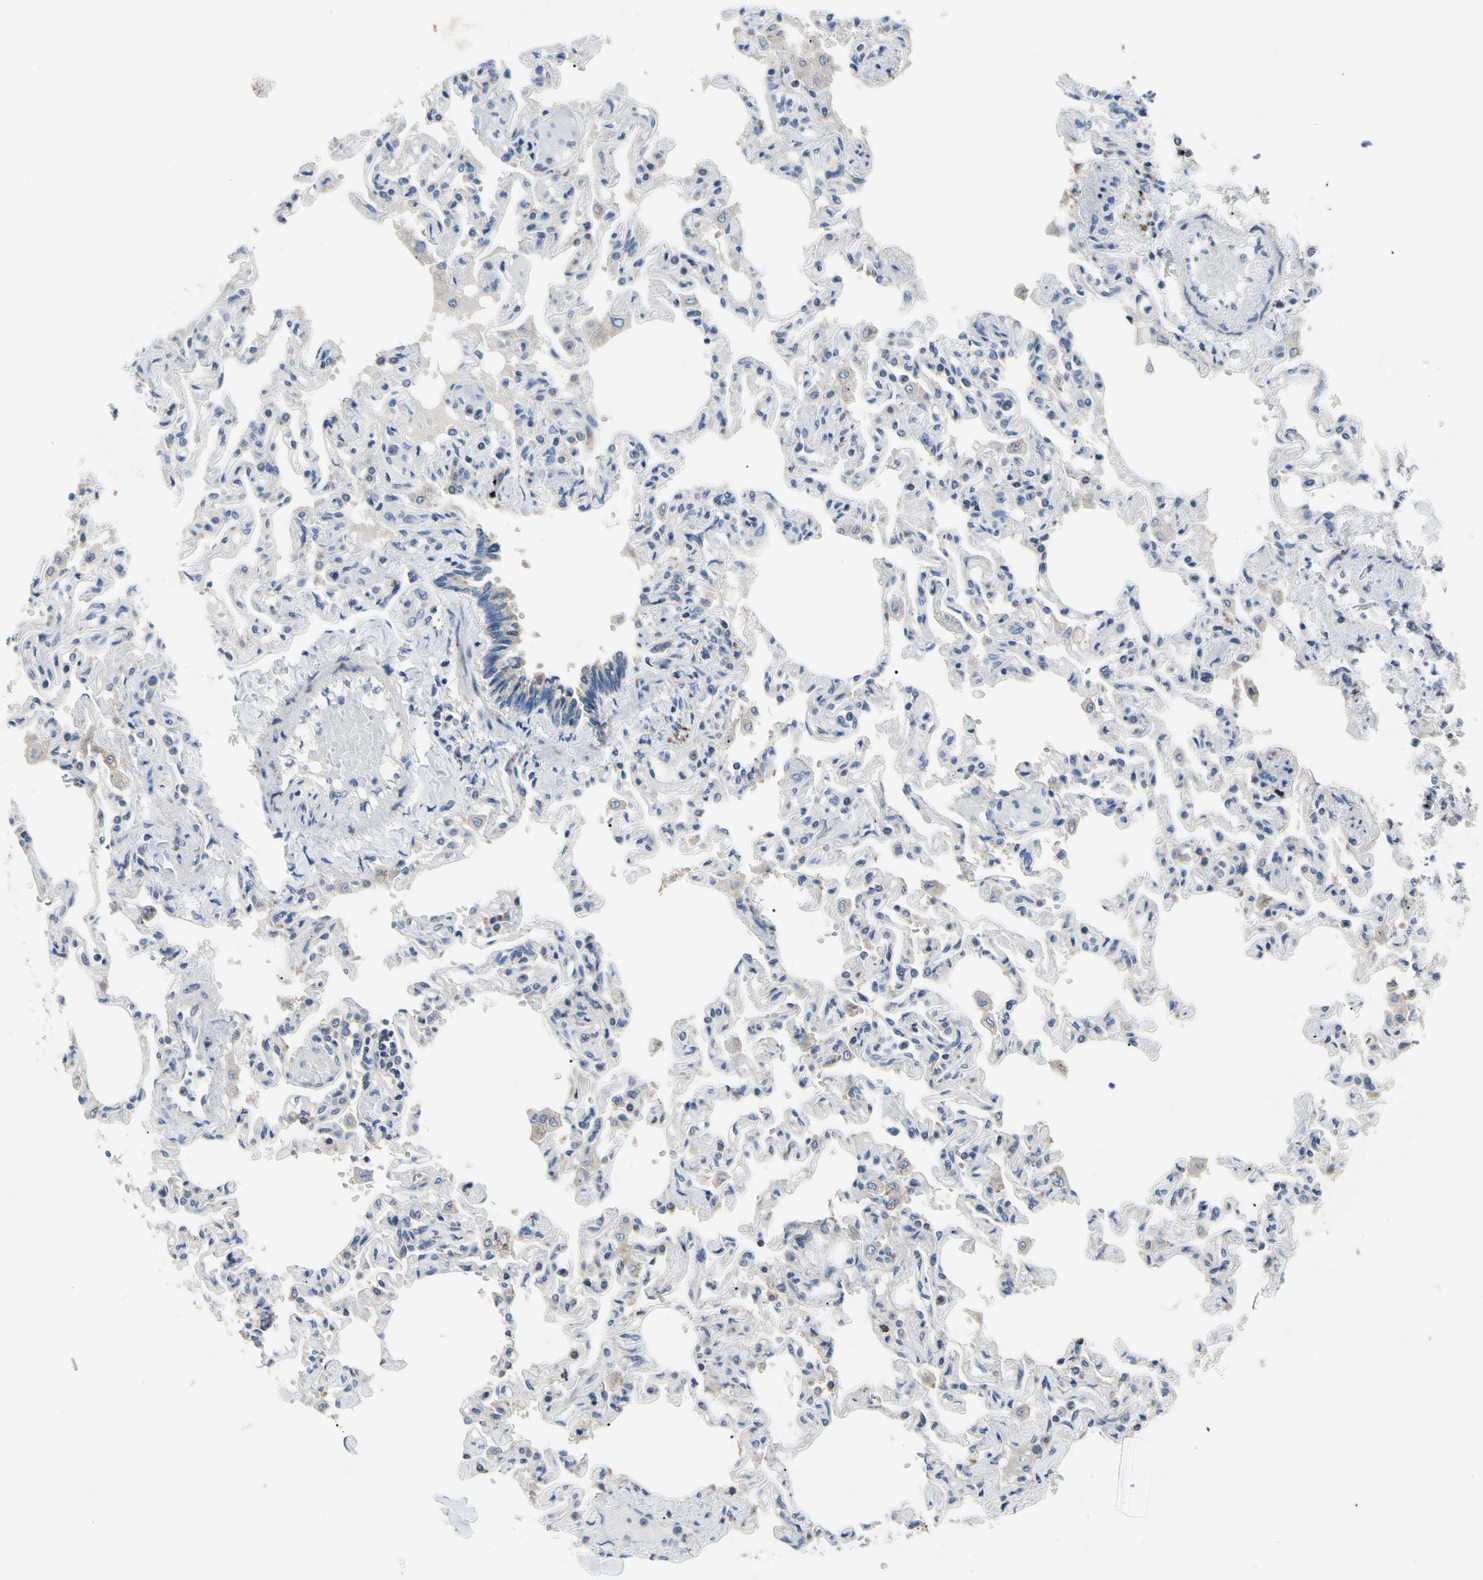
{"staining": {"intensity": "weak", "quantity": ">75%", "location": "cytoplasmic/membranous"}, "tissue": "lung", "cell_type": "Alveolar cells", "image_type": "normal", "snomed": [{"axis": "morphology", "description": "Normal tissue, NOS"}, {"axis": "topography", "description": "Lung"}], "caption": "Immunohistochemistry micrograph of benign lung: human lung stained using IHC reveals low levels of weak protein expression localized specifically in the cytoplasmic/membranous of alveolar cells, appearing as a cytoplasmic/membranous brown color.", "gene": "MMEL1", "patient": {"sex": "male", "age": 21}}